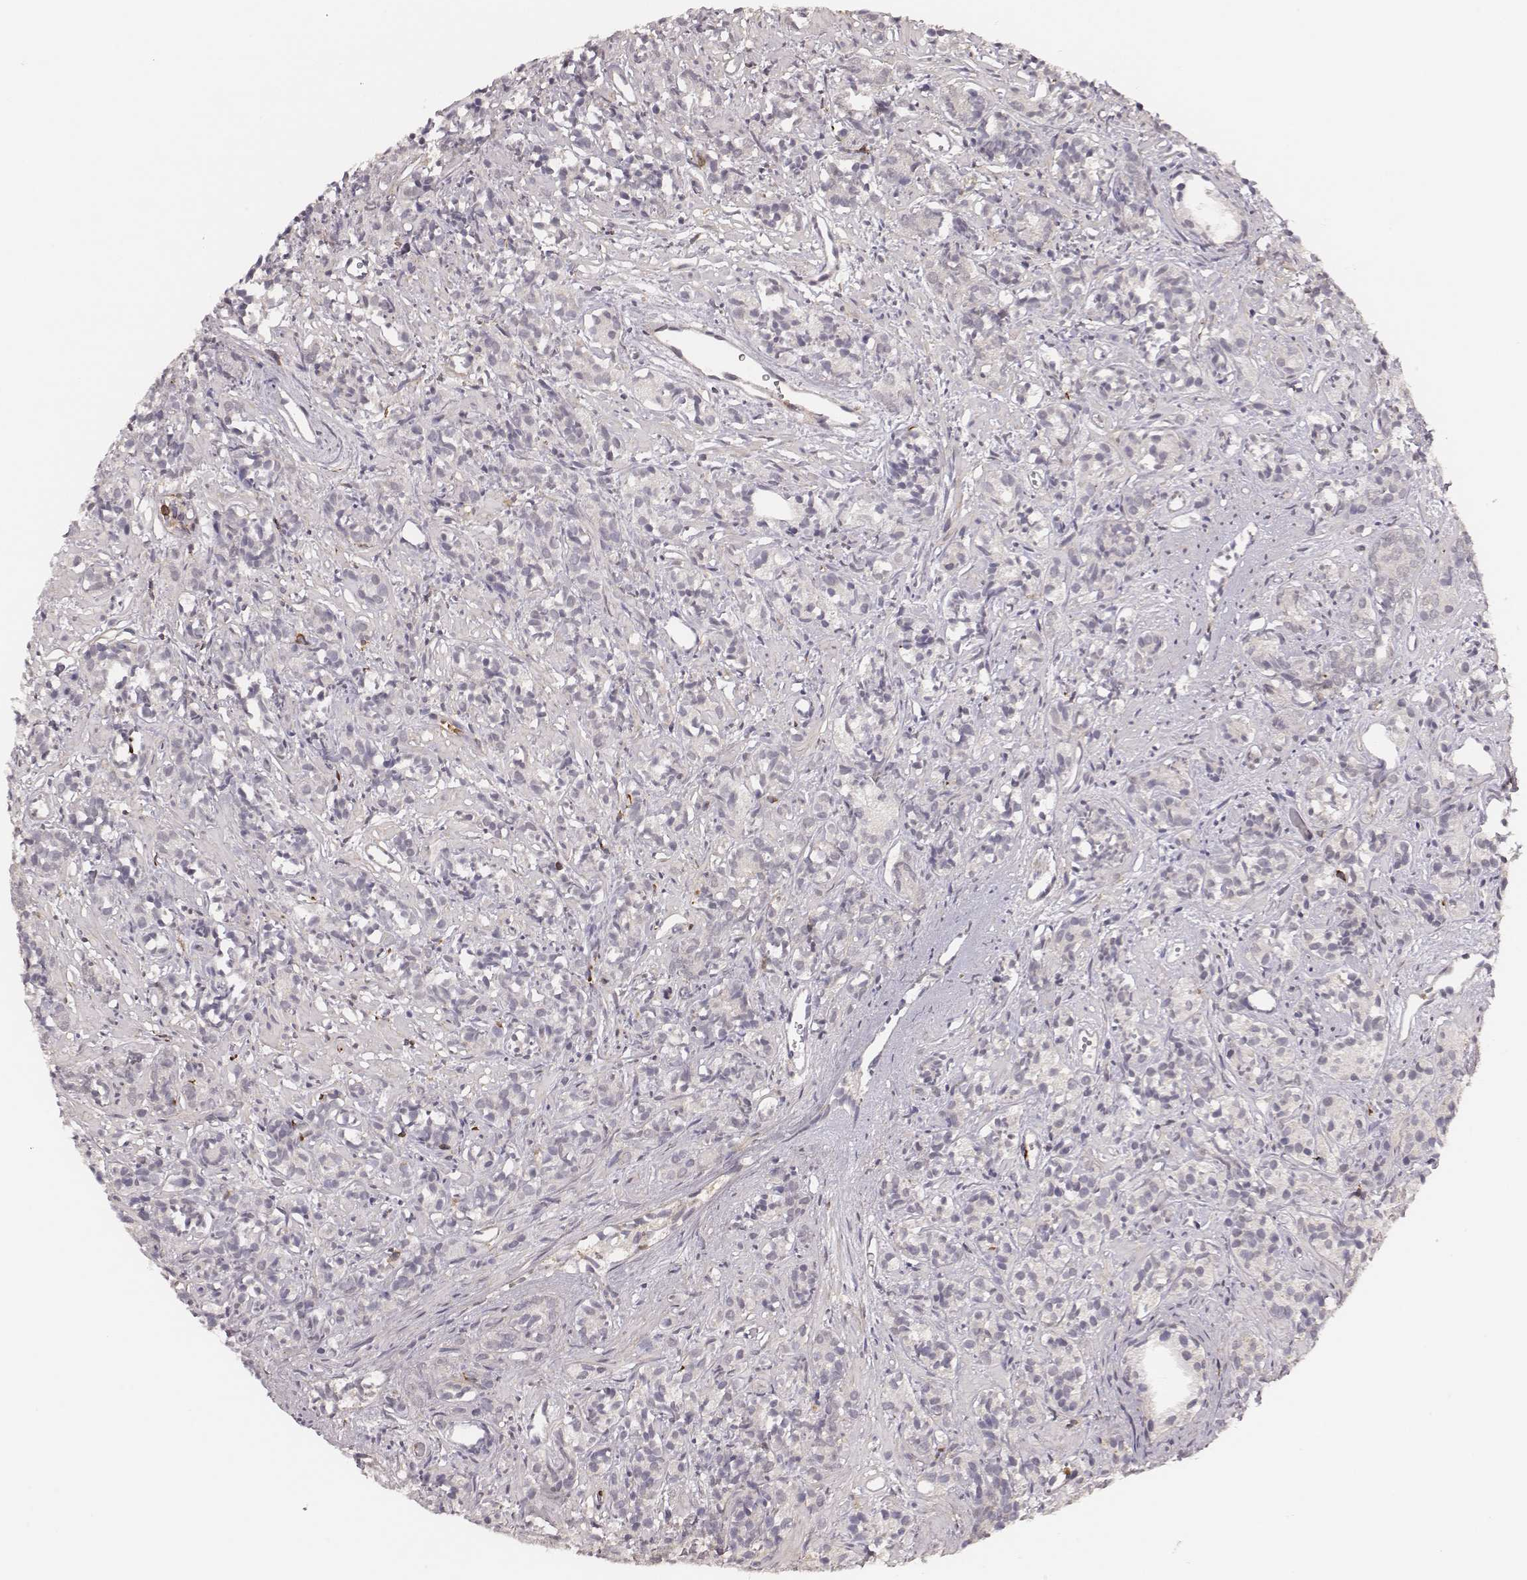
{"staining": {"intensity": "negative", "quantity": "none", "location": "none"}, "tissue": "prostate cancer", "cell_type": "Tumor cells", "image_type": "cancer", "snomed": [{"axis": "morphology", "description": "Adenocarcinoma, High grade"}, {"axis": "topography", "description": "Prostate"}], "caption": "DAB (3,3'-diaminobenzidine) immunohistochemical staining of human prostate cancer (adenocarcinoma (high-grade)) reveals no significant expression in tumor cells.", "gene": "PILRA", "patient": {"sex": "male", "age": 84}}